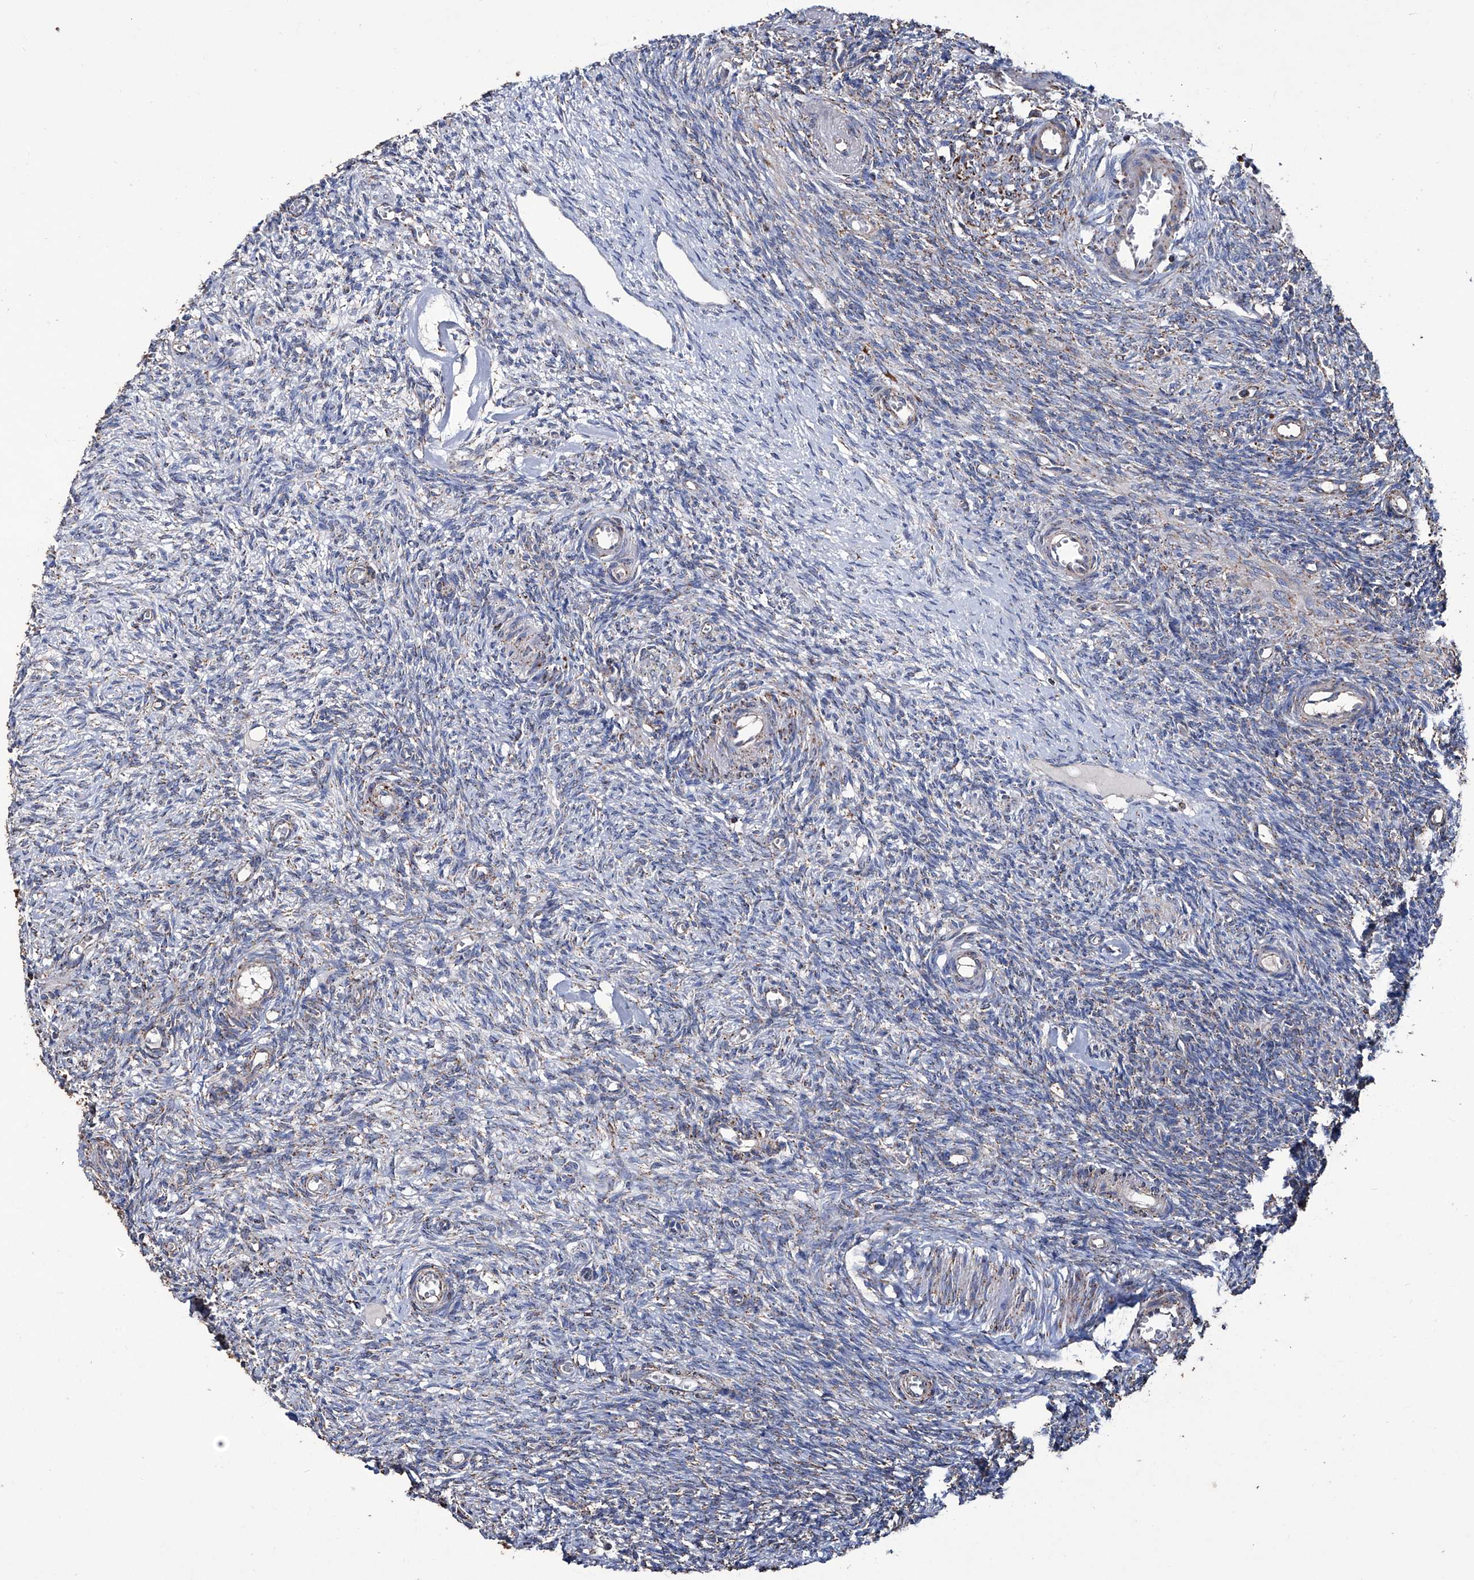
{"staining": {"intensity": "strong", "quantity": ">75%", "location": "cytoplasmic/membranous"}, "tissue": "ovary", "cell_type": "Follicle cells", "image_type": "normal", "snomed": [{"axis": "morphology", "description": "Normal tissue, NOS"}, {"axis": "topography", "description": "Ovary"}], "caption": "This histopathology image exhibits immunohistochemistry (IHC) staining of unremarkable human ovary, with high strong cytoplasmic/membranous expression in about >75% of follicle cells.", "gene": "NHS", "patient": {"sex": "female", "age": 27}}